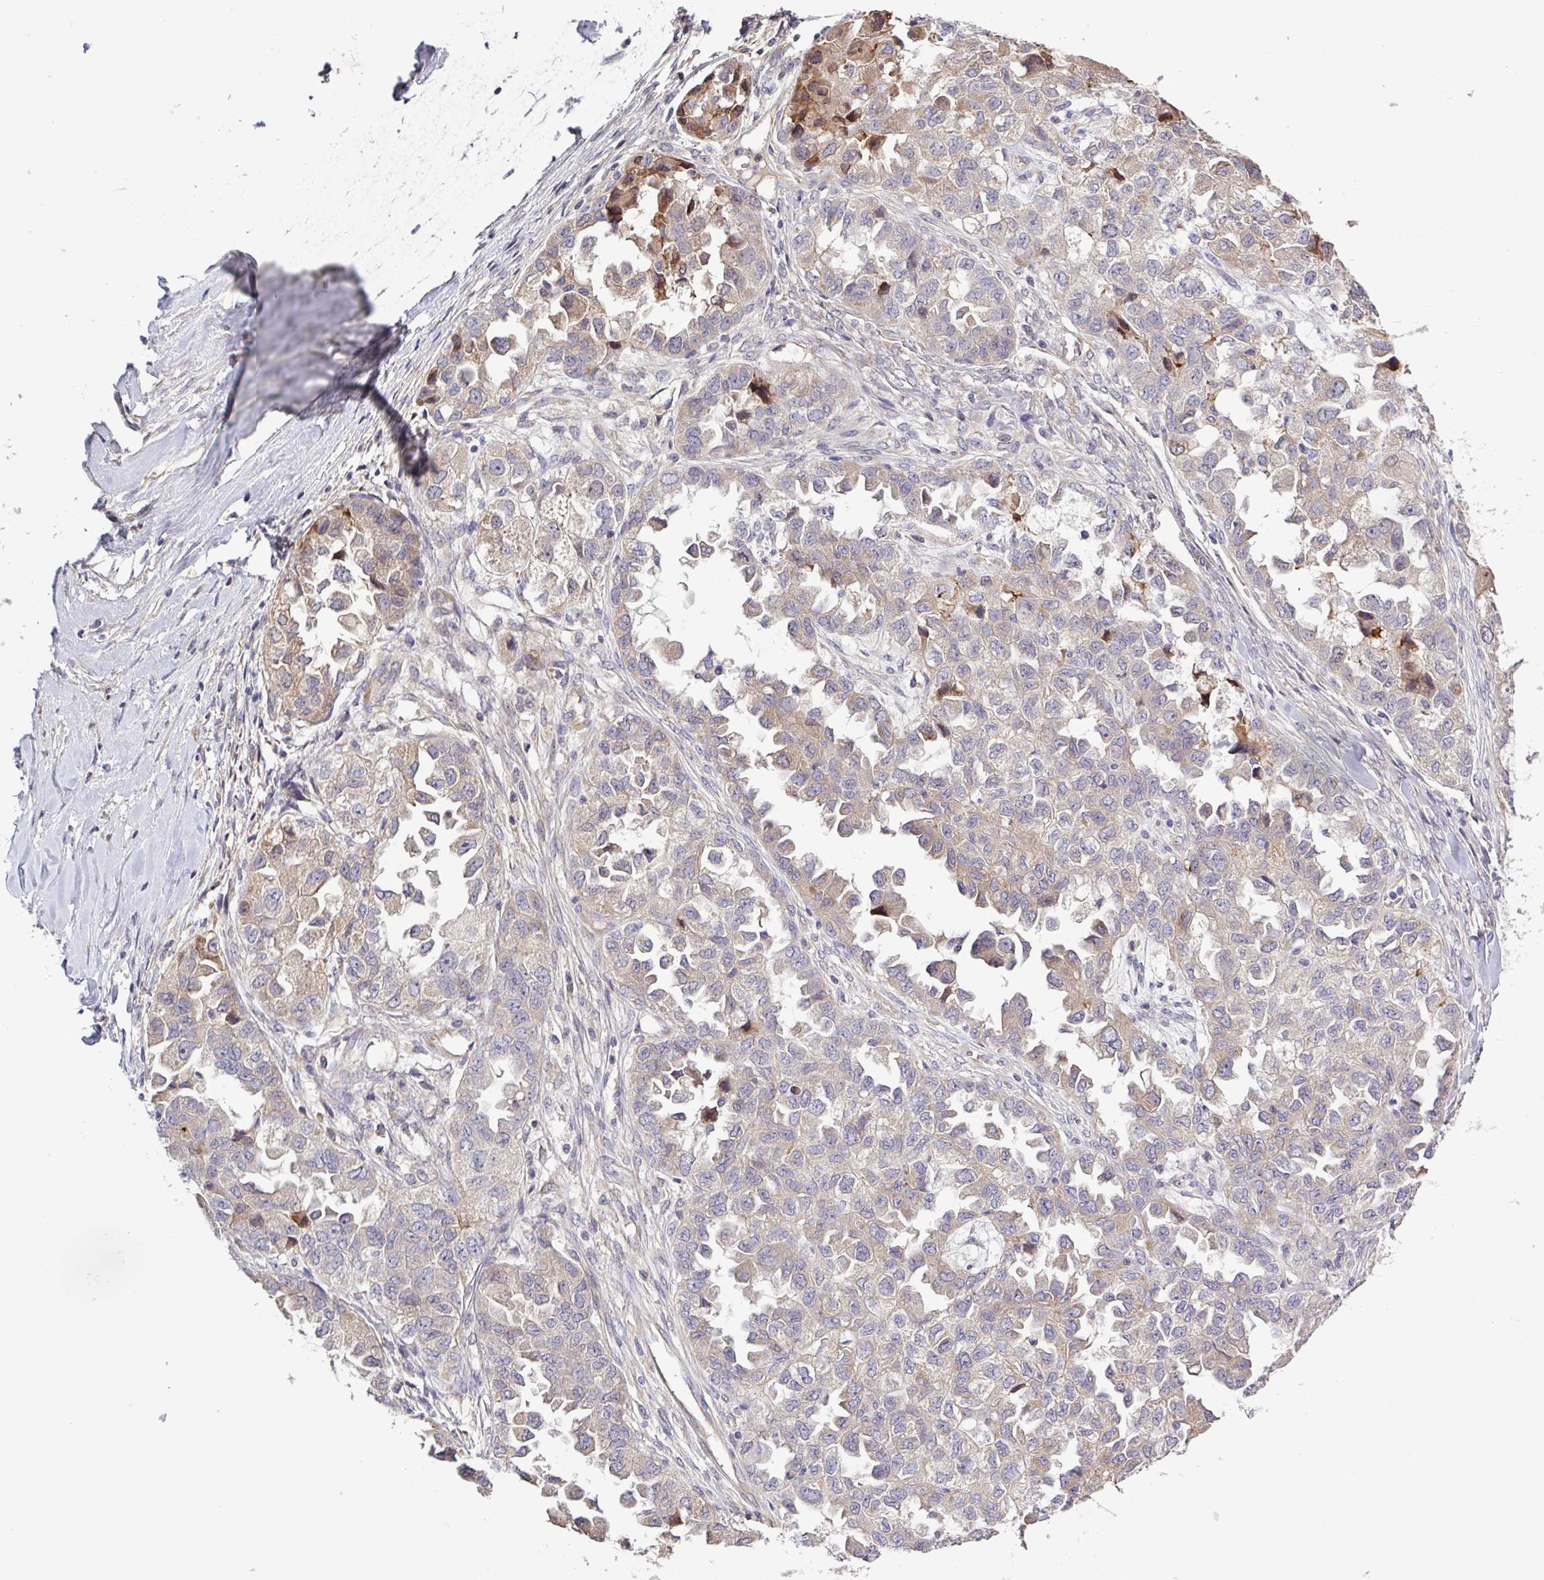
{"staining": {"intensity": "moderate", "quantity": "<25%", "location": "cytoplasmic/membranous"}, "tissue": "ovarian cancer", "cell_type": "Tumor cells", "image_type": "cancer", "snomed": [{"axis": "morphology", "description": "Cystadenocarcinoma, serous, NOS"}, {"axis": "topography", "description": "Ovary"}], "caption": "An IHC micrograph of tumor tissue is shown. Protein staining in brown highlights moderate cytoplasmic/membranous positivity in ovarian serous cystadenocarcinoma within tumor cells. The protein is shown in brown color, while the nuclei are stained blue.", "gene": "SFTPB", "patient": {"sex": "female", "age": 84}}